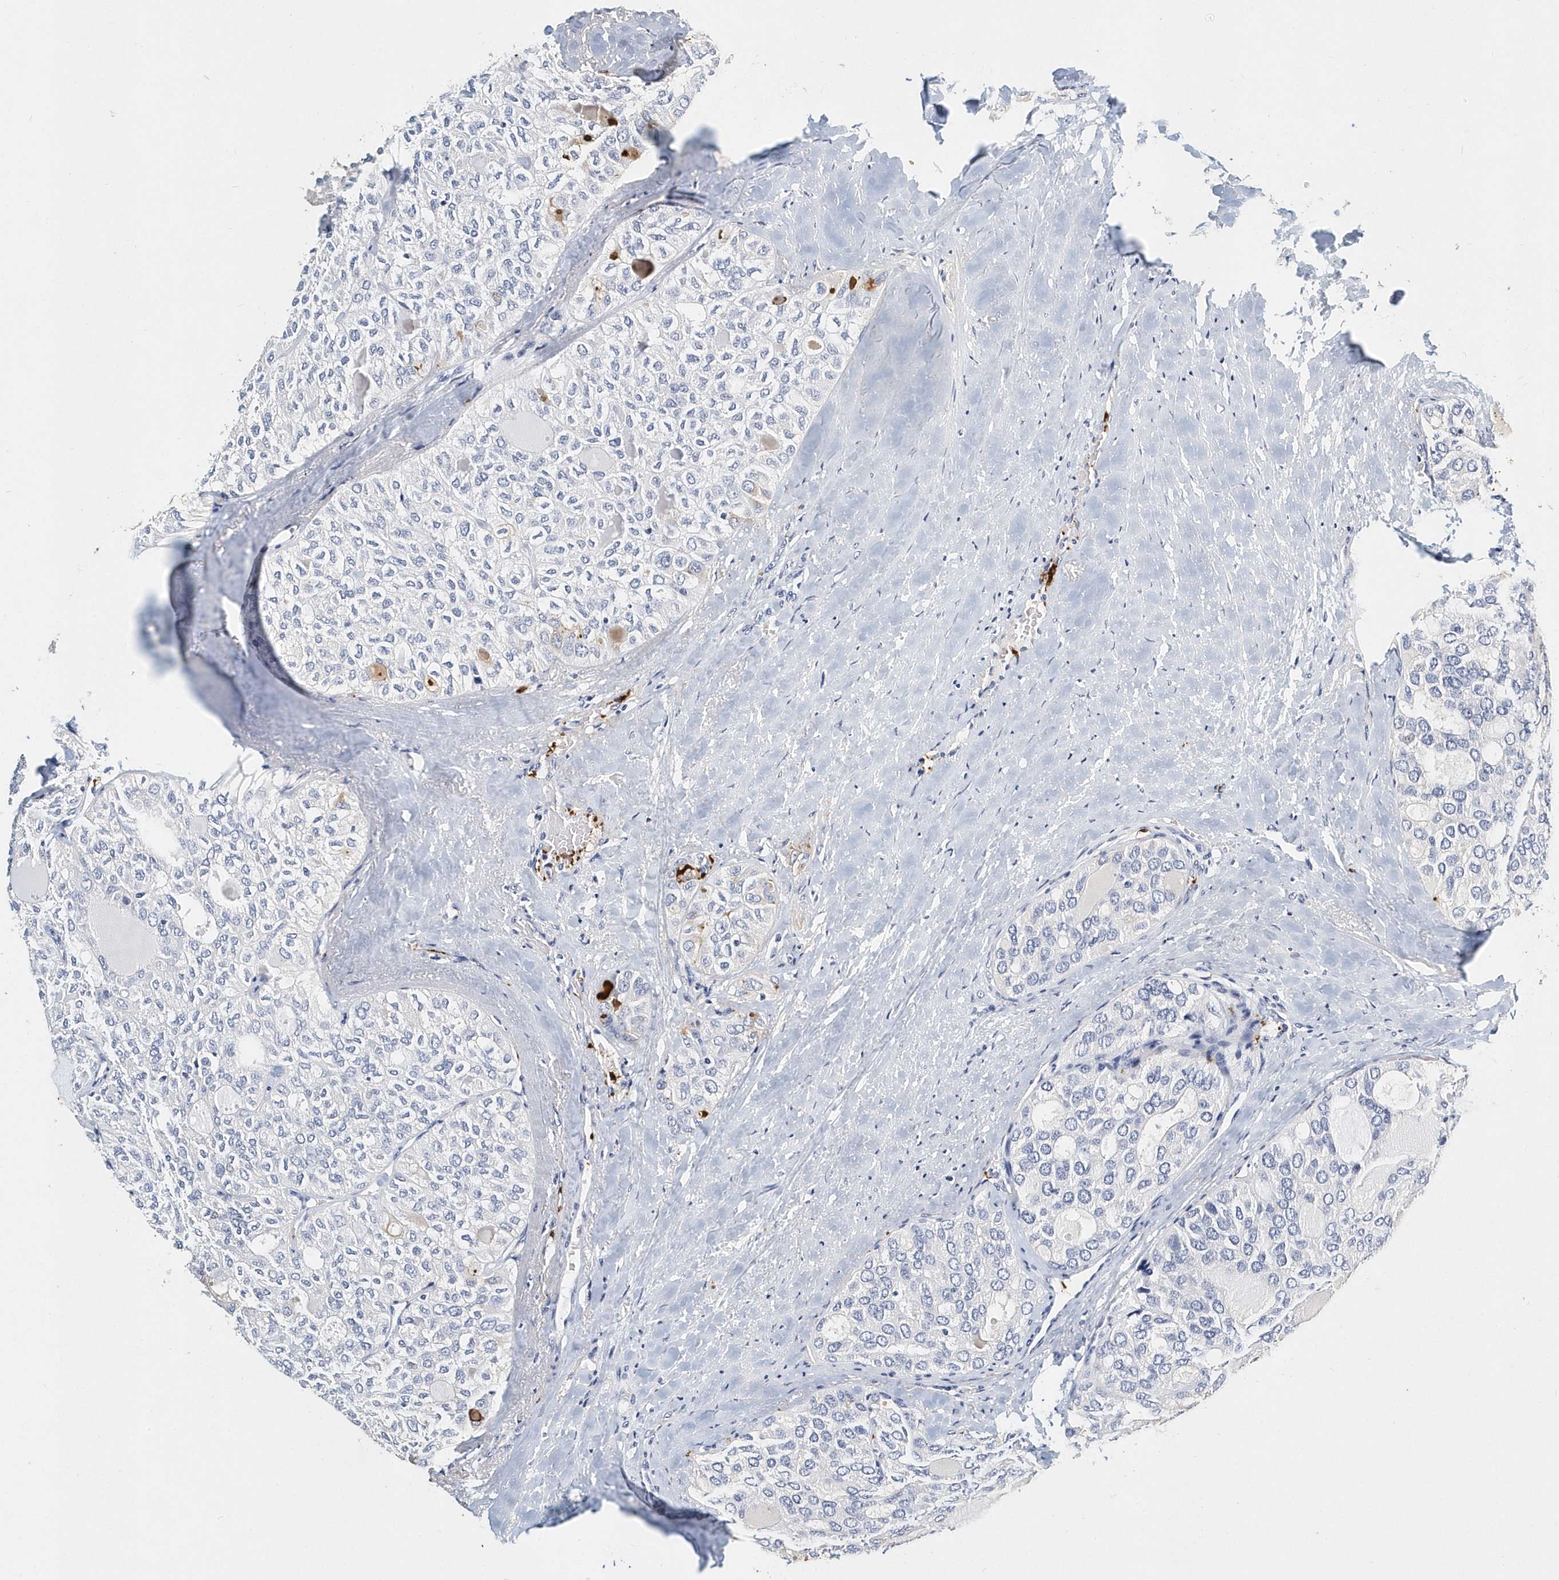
{"staining": {"intensity": "negative", "quantity": "none", "location": "none"}, "tissue": "thyroid cancer", "cell_type": "Tumor cells", "image_type": "cancer", "snomed": [{"axis": "morphology", "description": "Follicular adenoma carcinoma, NOS"}, {"axis": "topography", "description": "Thyroid gland"}], "caption": "Immunohistochemical staining of follicular adenoma carcinoma (thyroid) reveals no significant staining in tumor cells. (DAB IHC visualized using brightfield microscopy, high magnification).", "gene": "ITGA2B", "patient": {"sex": "male", "age": 75}}